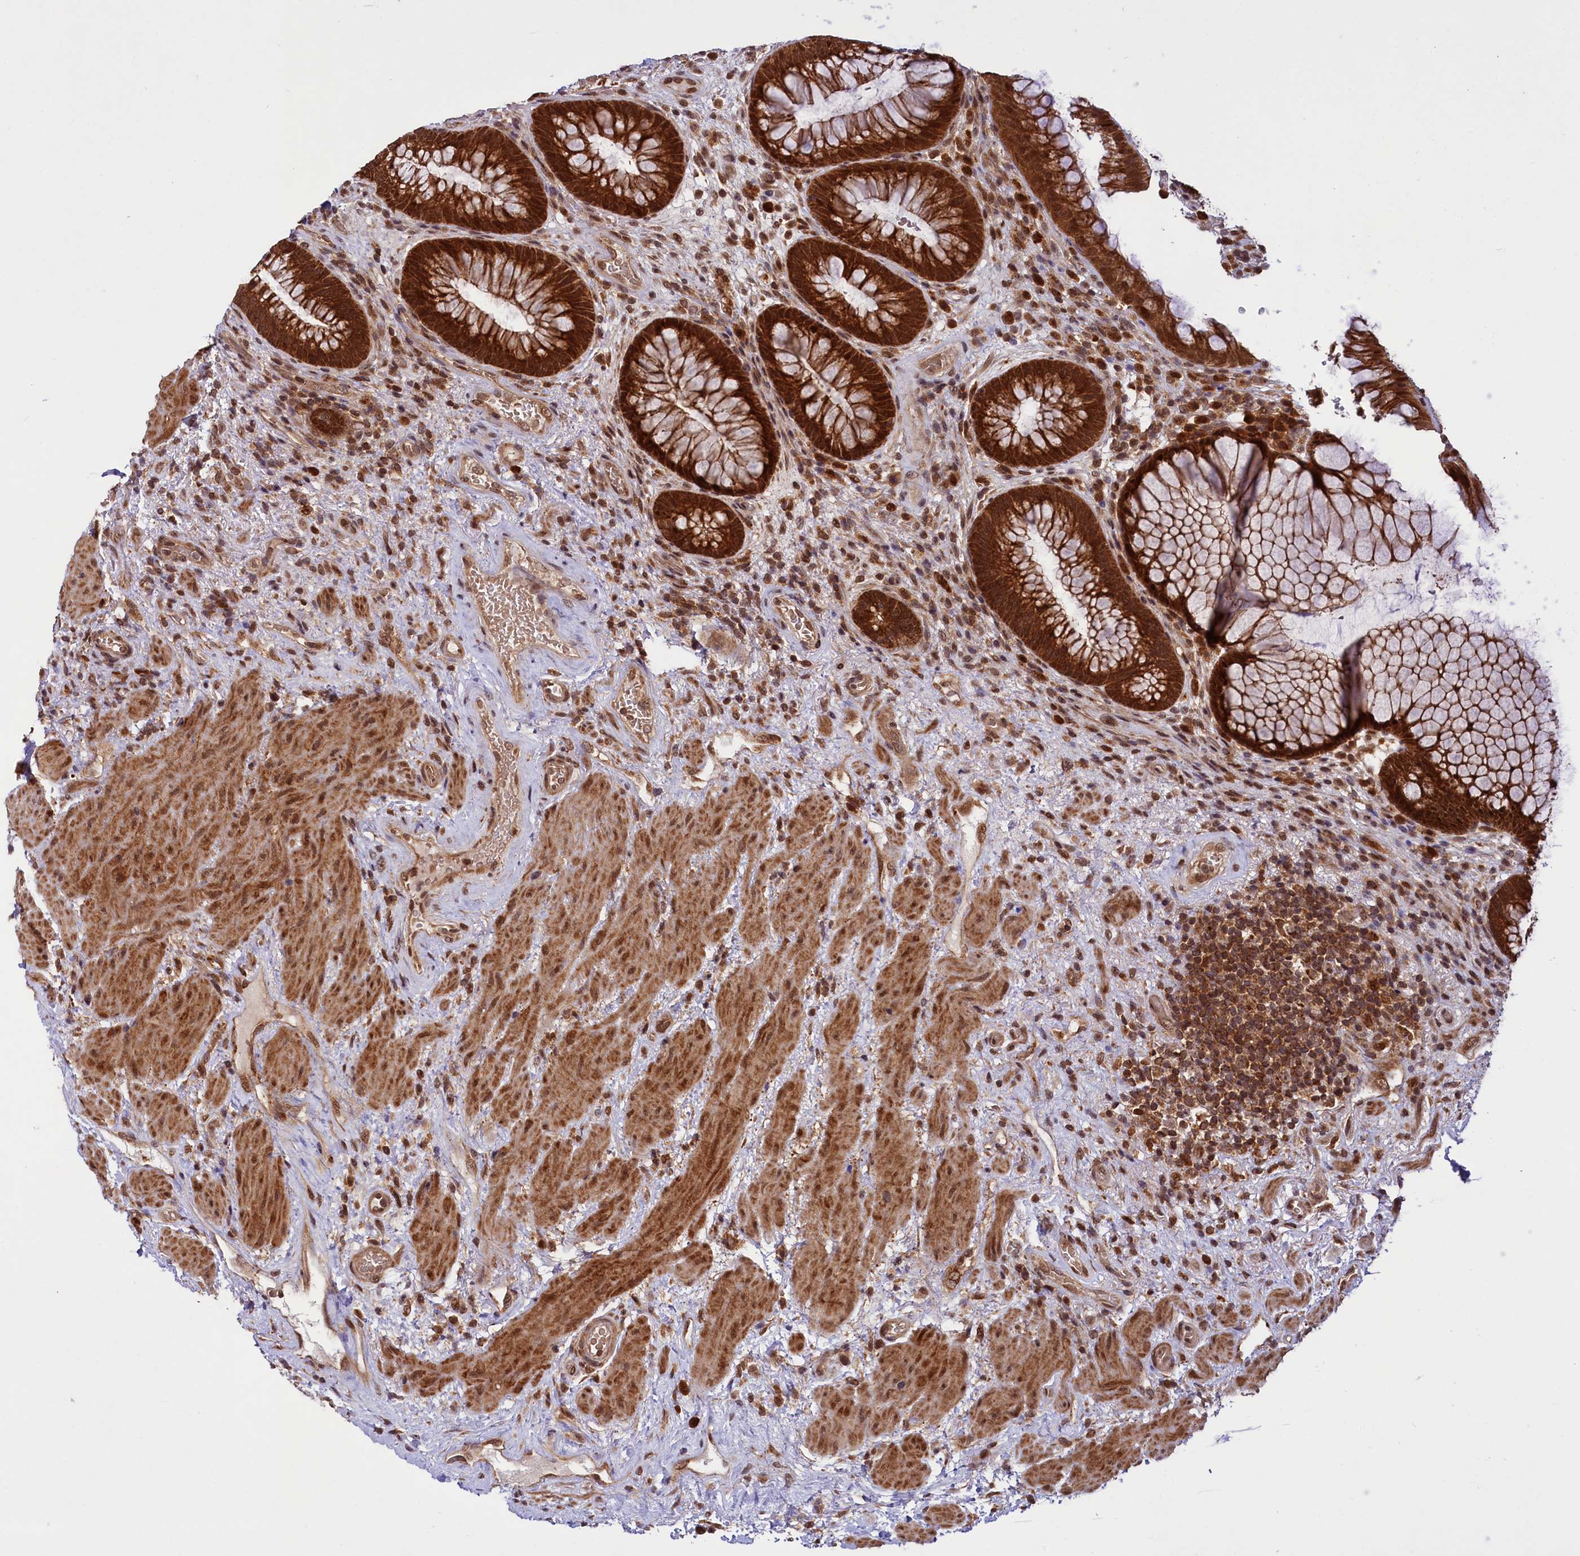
{"staining": {"intensity": "strong", "quantity": ">75%", "location": "cytoplasmic/membranous,nuclear"}, "tissue": "rectum", "cell_type": "Glandular cells", "image_type": "normal", "snomed": [{"axis": "morphology", "description": "Normal tissue, NOS"}, {"axis": "topography", "description": "Rectum"}], "caption": "Human rectum stained for a protein (brown) displays strong cytoplasmic/membranous,nuclear positive expression in approximately >75% of glandular cells.", "gene": "UBE3A", "patient": {"sex": "male", "age": 51}}